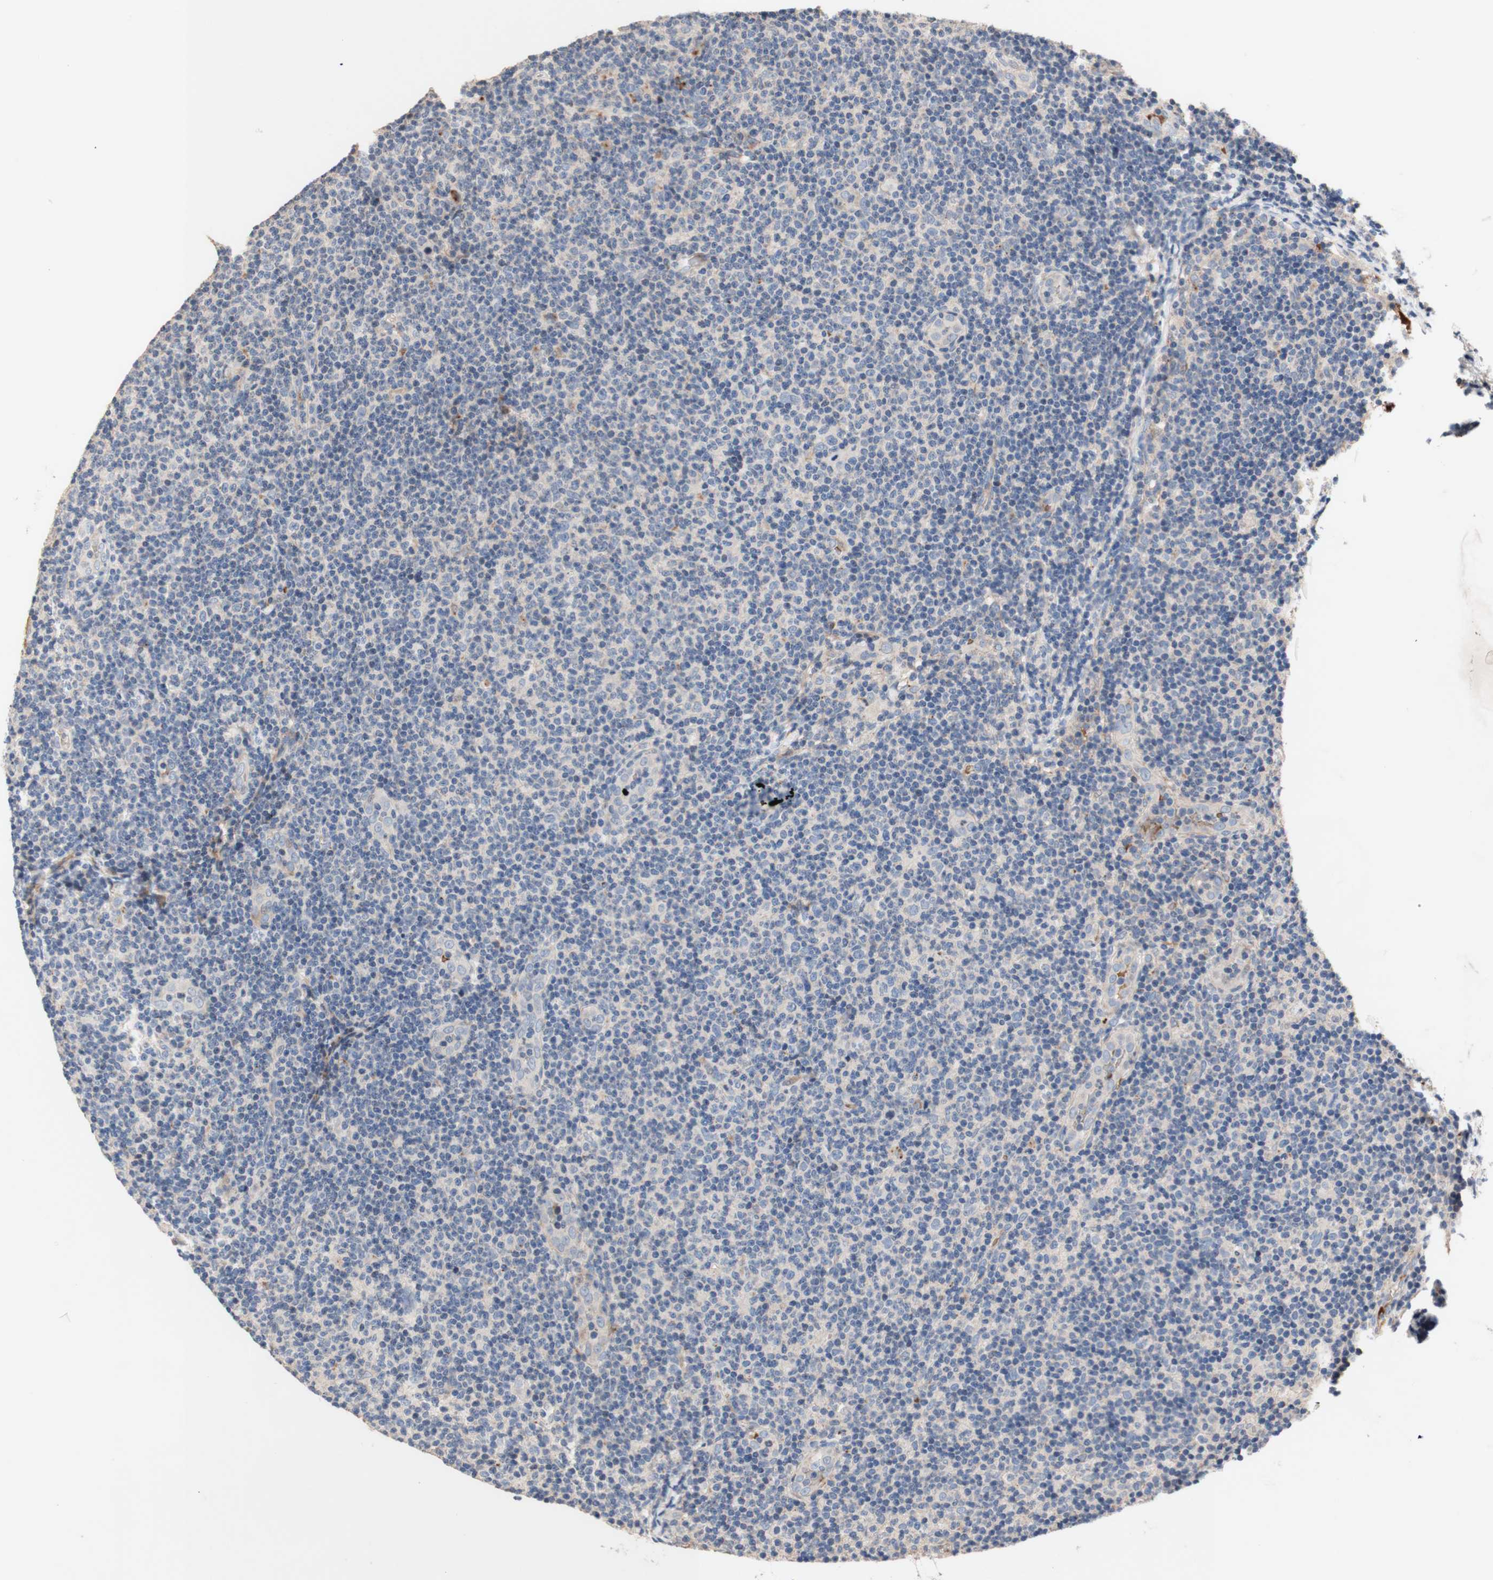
{"staining": {"intensity": "negative", "quantity": "none", "location": "none"}, "tissue": "lymphoma", "cell_type": "Tumor cells", "image_type": "cancer", "snomed": [{"axis": "morphology", "description": "Malignant lymphoma, non-Hodgkin's type, Low grade"}, {"axis": "topography", "description": "Lymph node"}], "caption": "This is an immunohistochemistry (IHC) image of human low-grade malignant lymphoma, non-Hodgkin's type. There is no expression in tumor cells.", "gene": "CDON", "patient": {"sex": "male", "age": 83}}